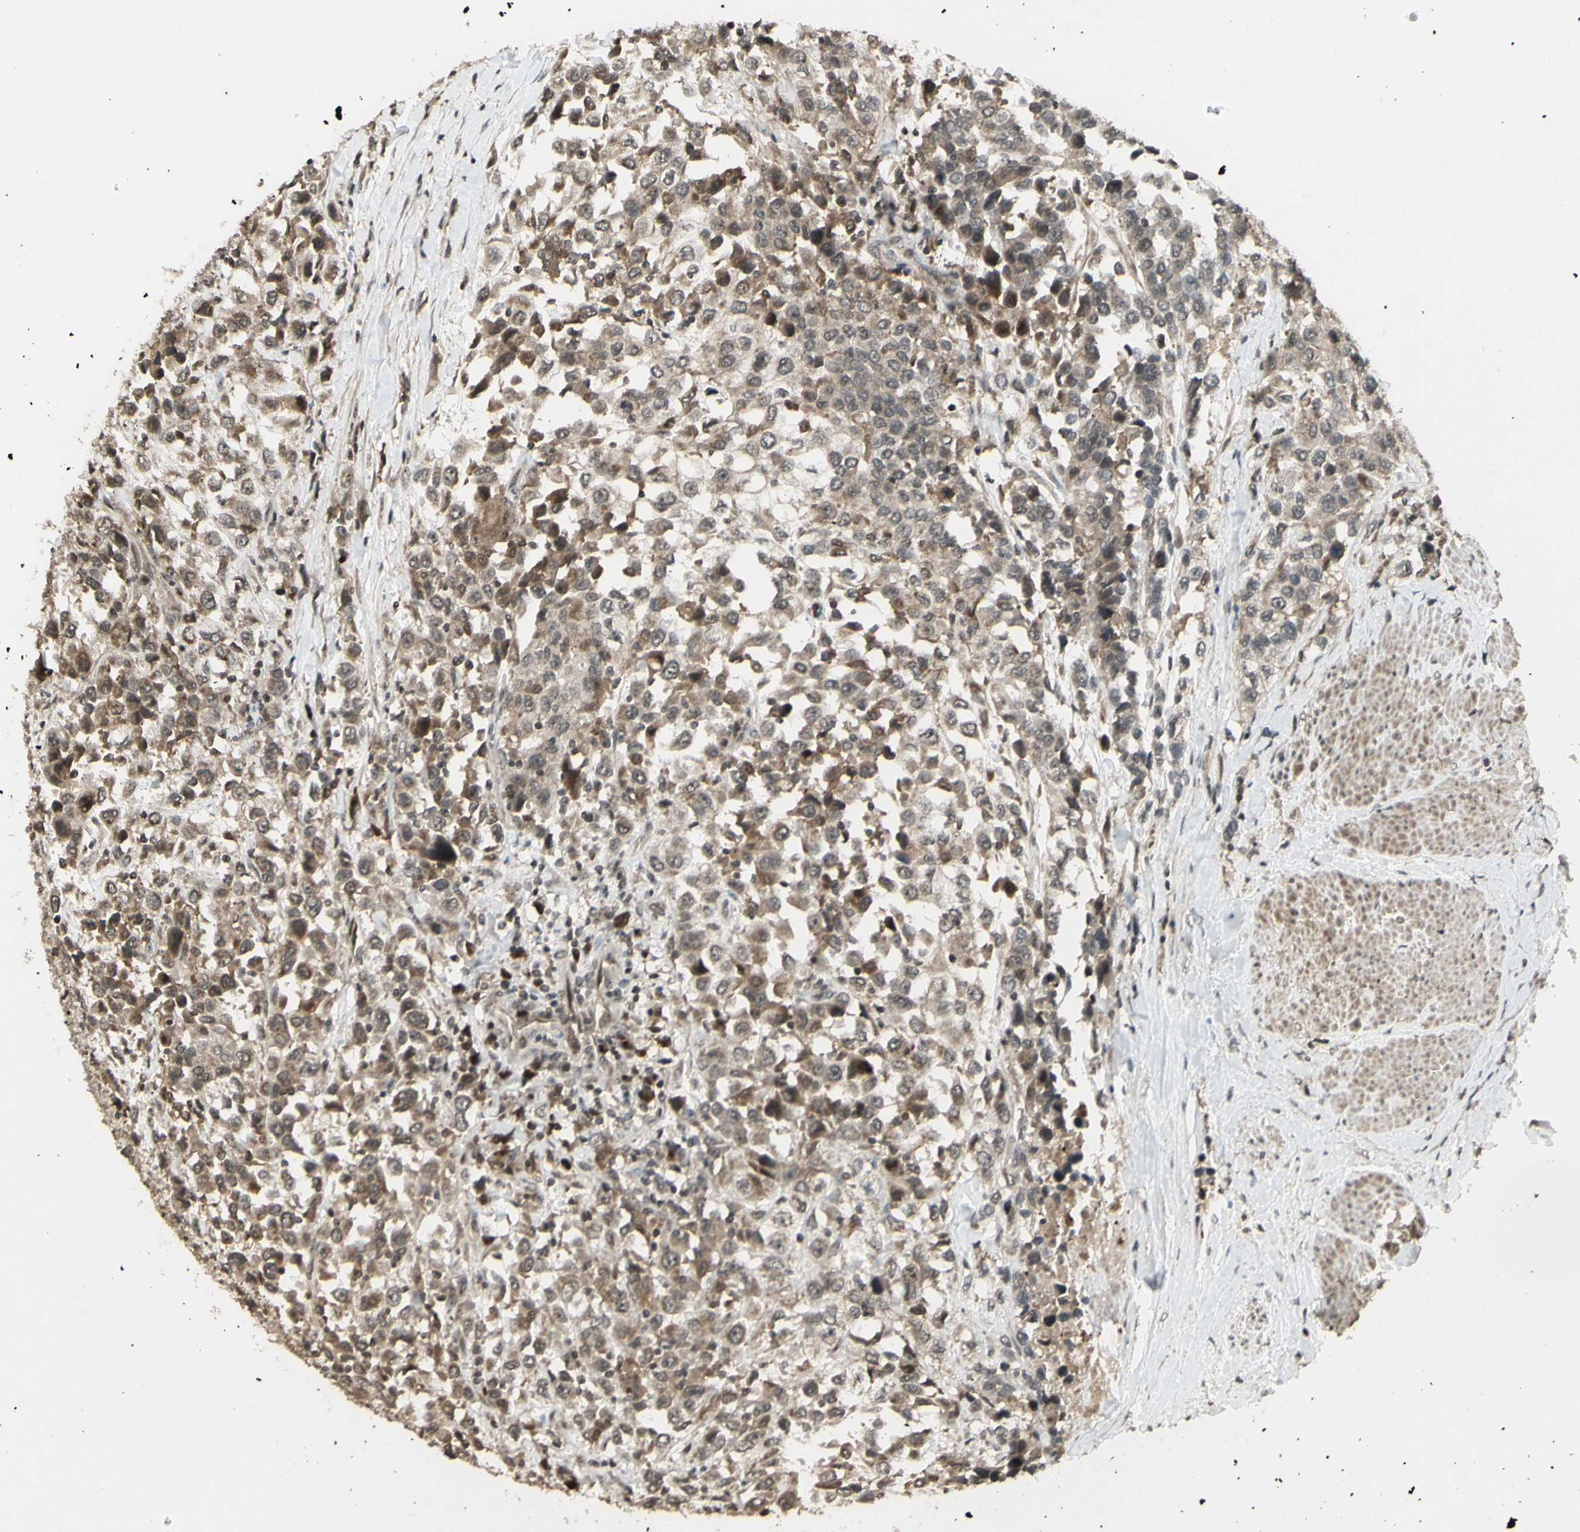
{"staining": {"intensity": "weak", "quantity": ">75%", "location": "cytoplasmic/membranous,nuclear"}, "tissue": "urothelial cancer", "cell_type": "Tumor cells", "image_type": "cancer", "snomed": [{"axis": "morphology", "description": "Urothelial carcinoma, High grade"}, {"axis": "topography", "description": "Urinary bladder"}], "caption": "About >75% of tumor cells in human high-grade urothelial carcinoma display weak cytoplasmic/membranous and nuclear protein staining as visualized by brown immunohistochemical staining.", "gene": "BLNK", "patient": {"sex": "female", "age": 80}}